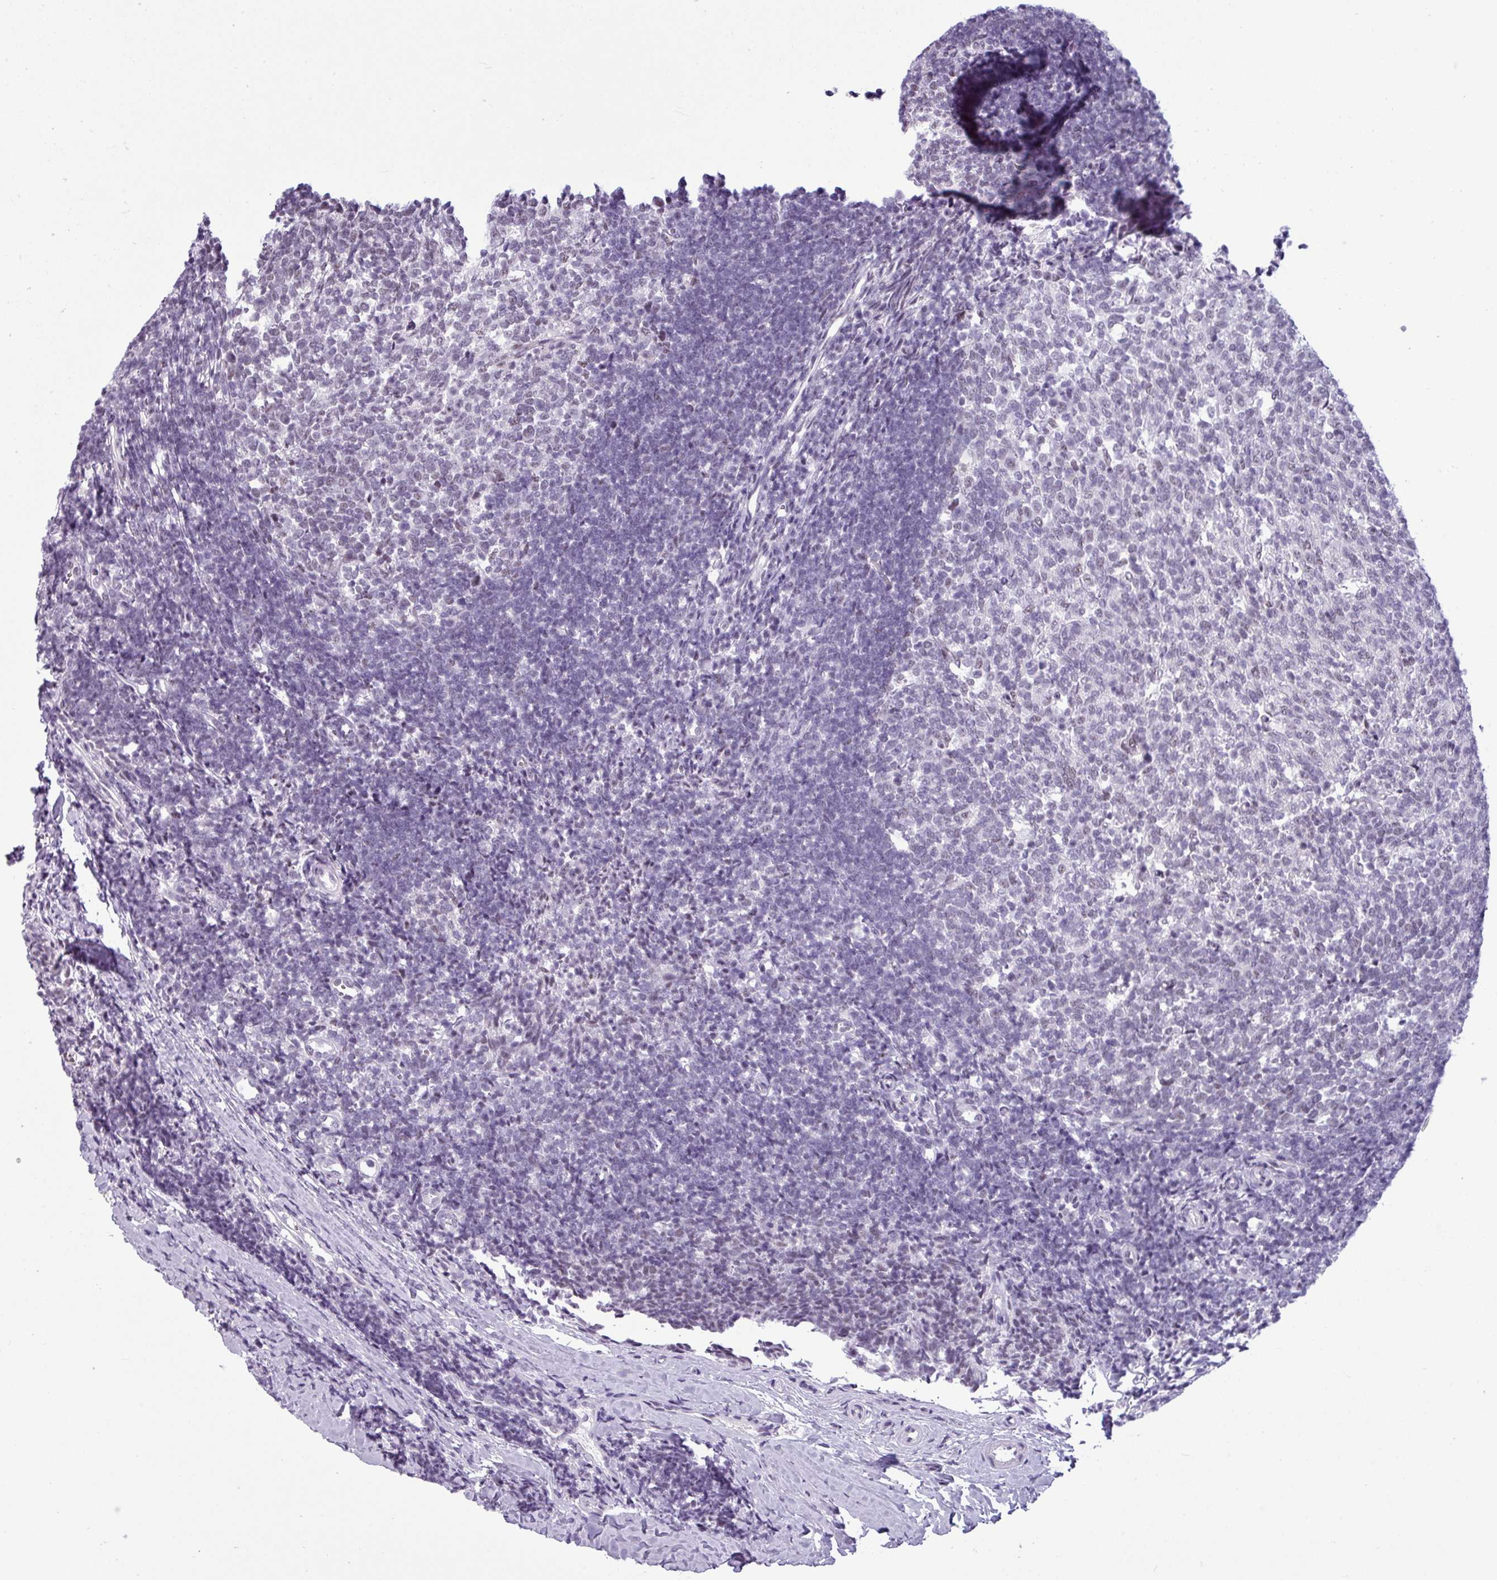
{"staining": {"intensity": "weak", "quantity": "<25%", "location": "nuclear"}, "tissue": "tonsil", "cell_type": "Germinal center cells", "image_type": "normal", "snomed": [{"axis": "morphology", "description": "Normal tissue, NOS"}, {"axis": "topography", "description": "Tonsil"}], "caption": "High power microscopy image of an immunohistochemistry (IHC) image of normal tonsil, revealing no significant expression in germinal center cells.", "gene": "SRGAP1", "patient": {"sex": "female", "age": 10}}